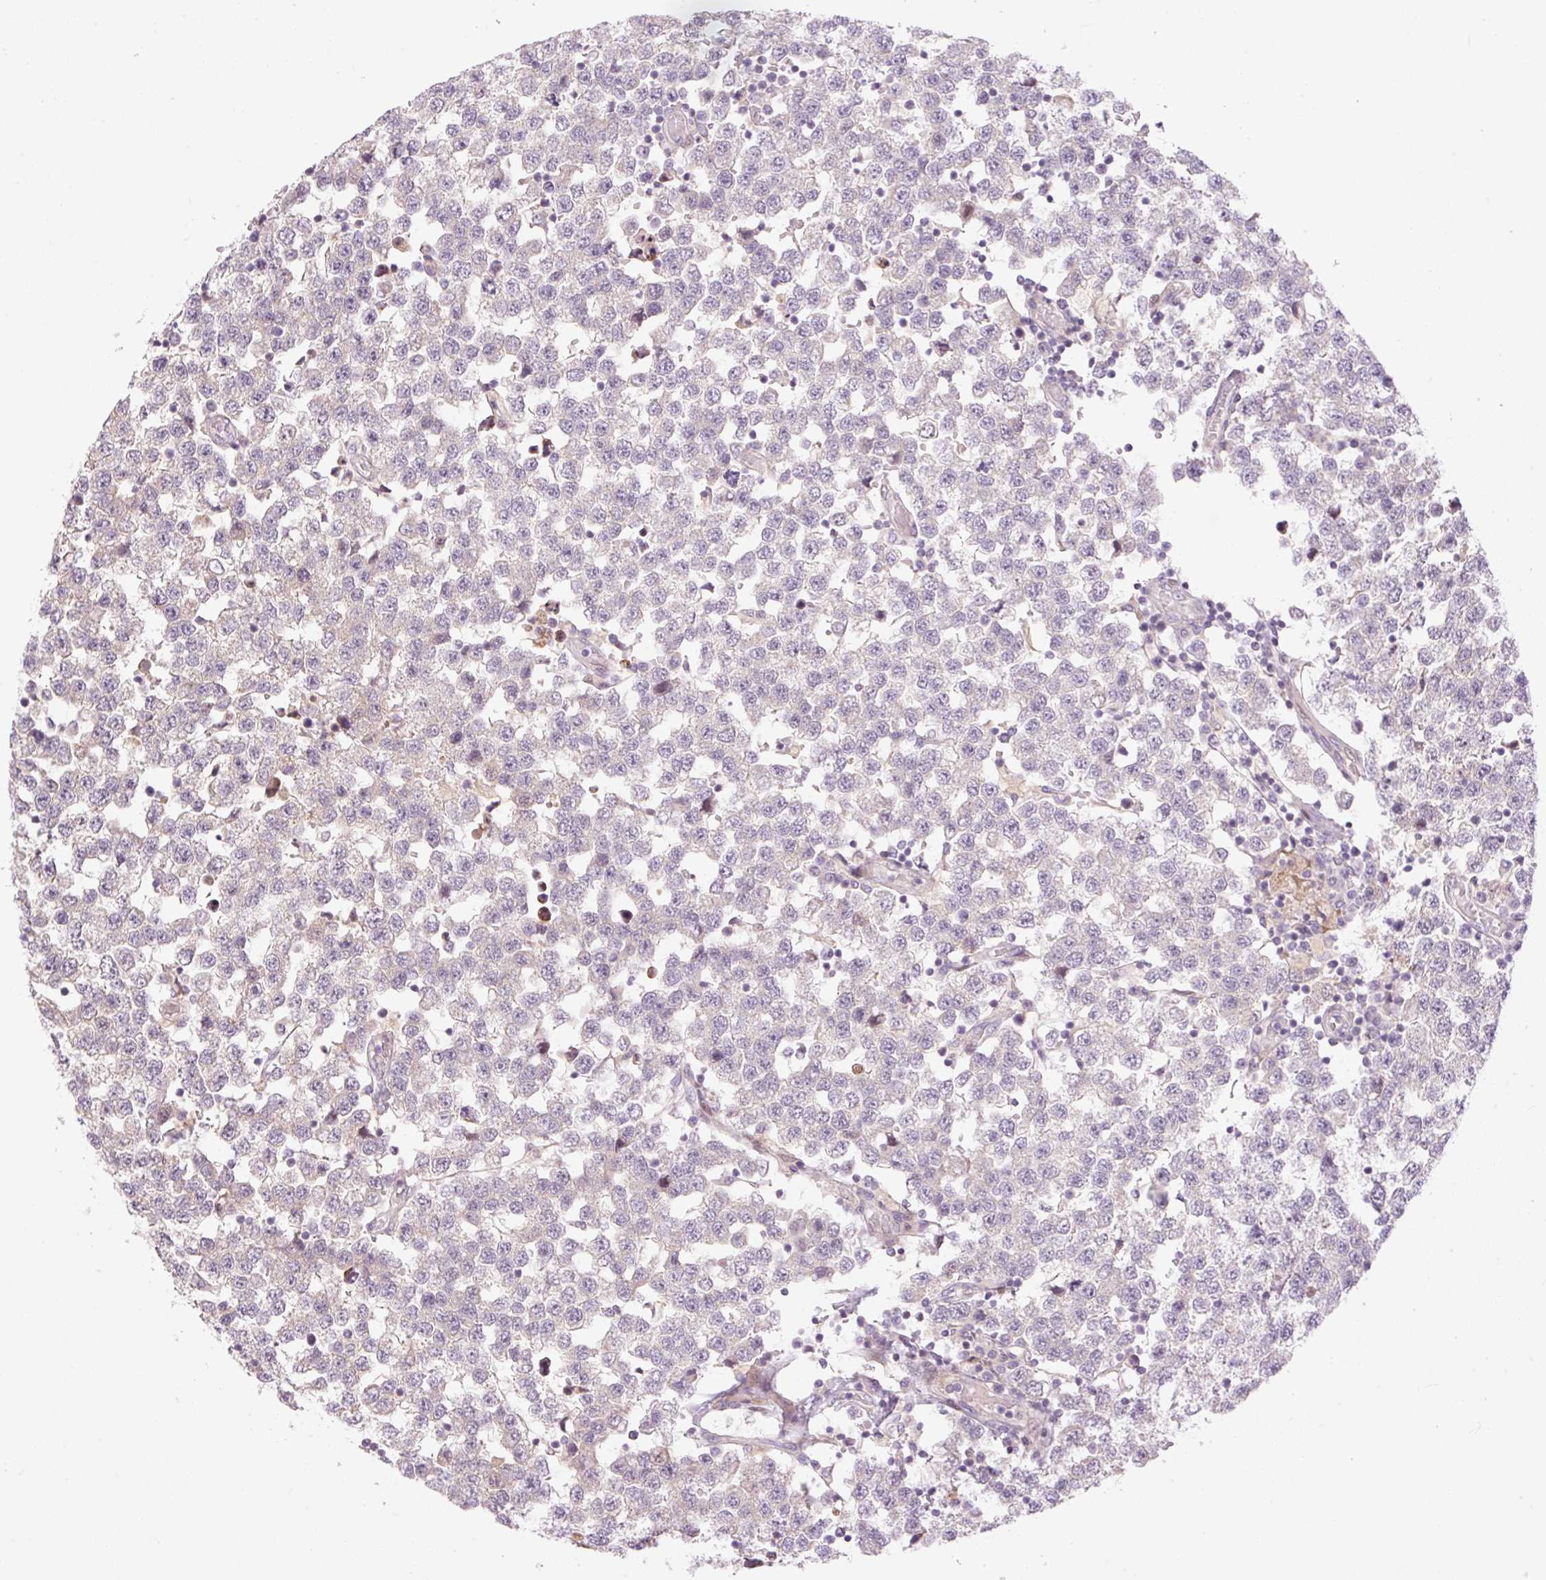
{"staining": {"intensity": "negative", "quantity": "none", "location": "none"}, "tissue": "testis cancer", "cell_type": "Tumor cells", "image_type": "cancer", "snomed": [{"axis": "morphology", "description": "Seminoma, NOS"}, {"axis": "topography", "description": "Testis"}], "caption": "DAB (3,3'-diaminobenzidine) immunohistochemical staining of testis seminoma reveals no significant positivity in tumor cells.", "gene": "ZNF394", "patient": {"sex": "male", "age": 34}}